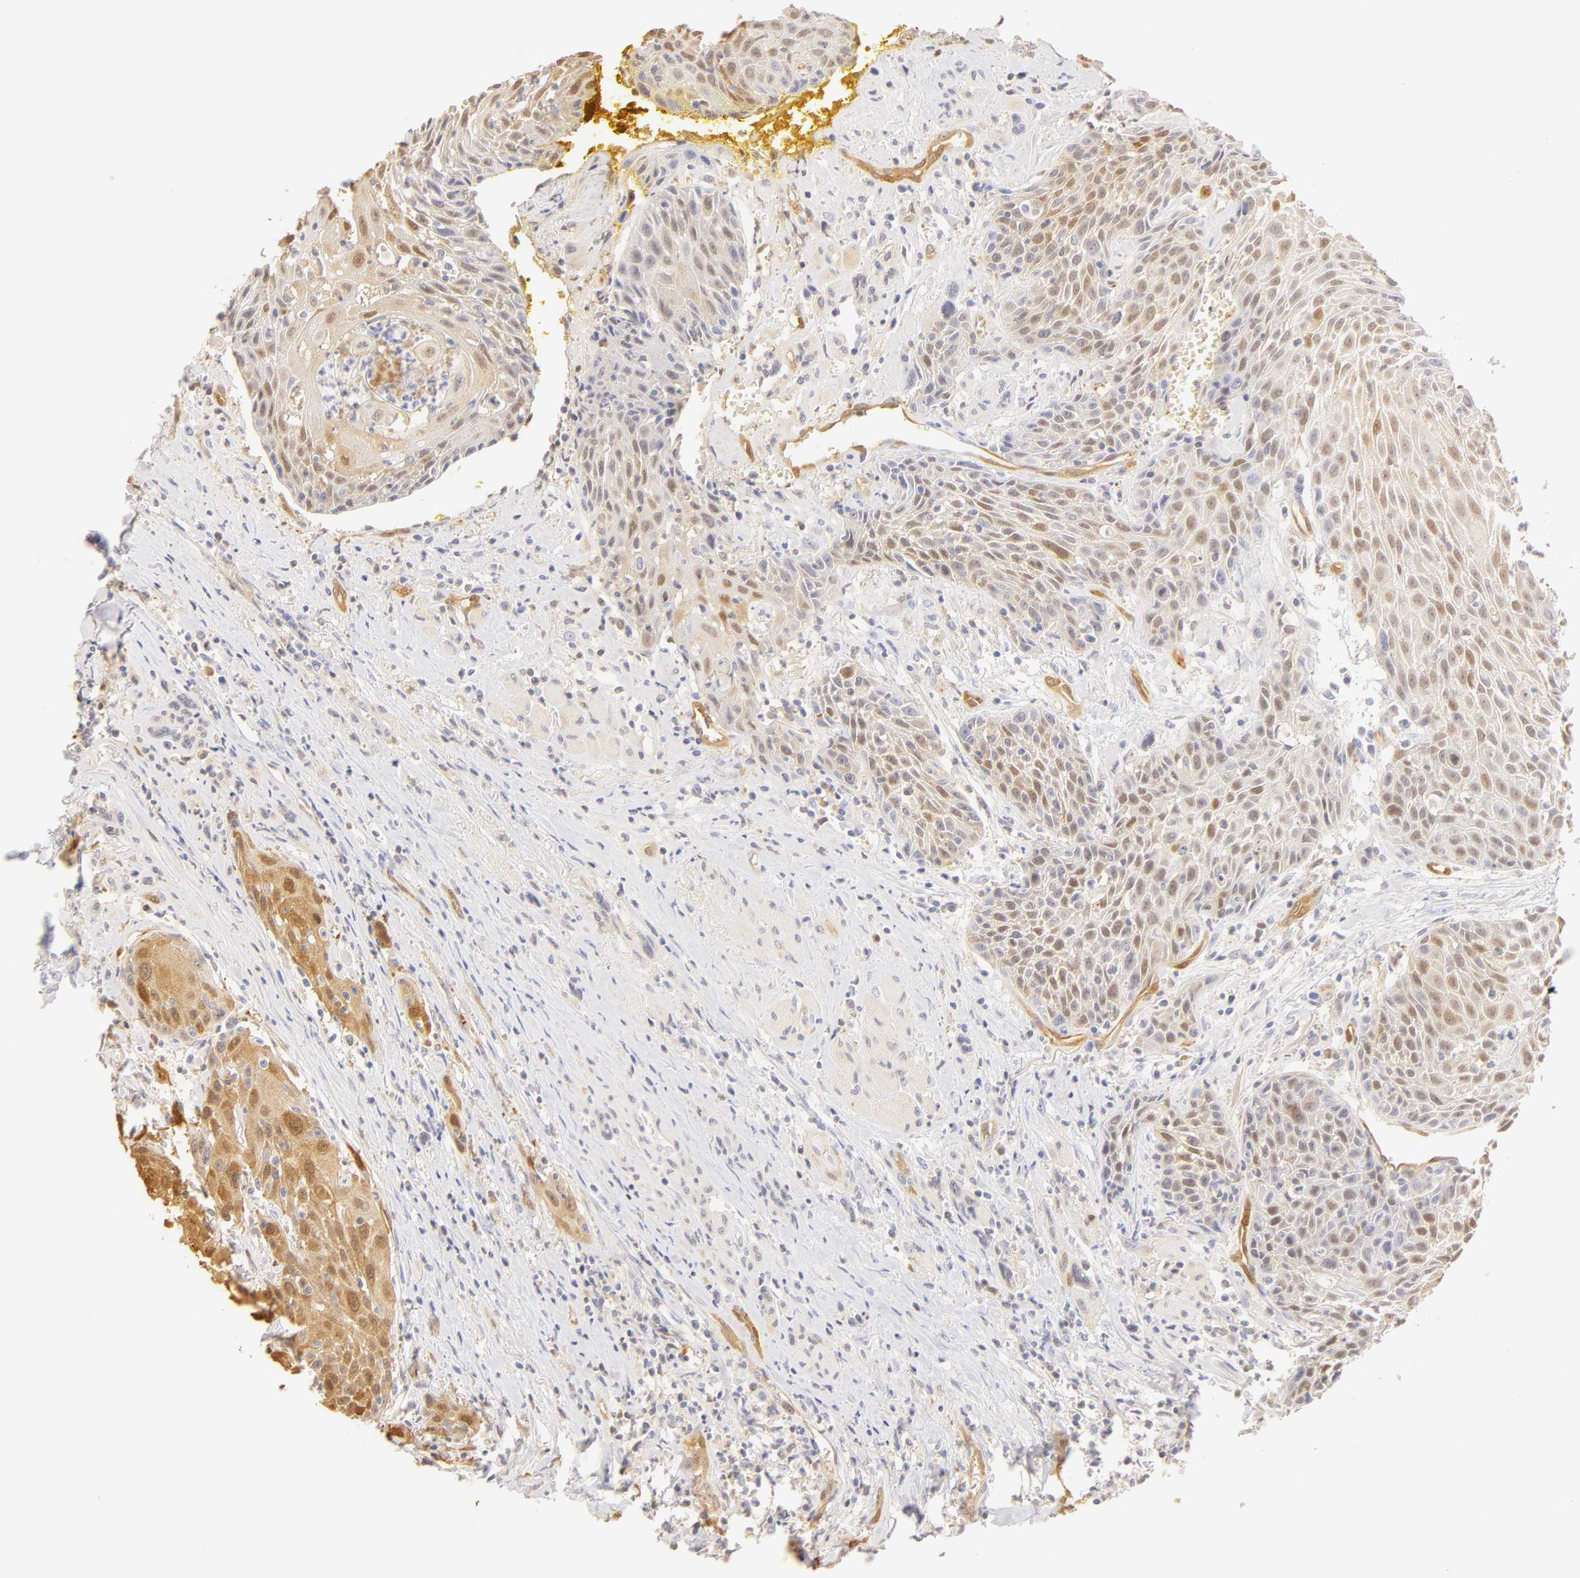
{"staining": {"intensity": "weak", "quantity": ">75%", "location": "cytoplasmic/membranous,nuclear"}, "tissue": "head and neck cancer", "cell_type": "Tumor cells", "image_type": "cancer", "snomed": [{"axis": "morphology", "description": "Squamous cell carcinoma, NOS"}, {"axis": "topography", "description": "Oral tissue"}, {"axis": "topography", "description": "Head-Neck"}], "caption": "Immunohistochemical staining of human squamous cell carcinoma (head and neck) displays low levels of weak cytoplasmic/membranous and nuclear protein expression in about >75% of tumor cells. (DAB (3,3'-diaminobenzidine) = brown stain, brightfield microscopy at high magnification).", "gene": "CA2", "patient": {"sex": "female", "age": 82}}